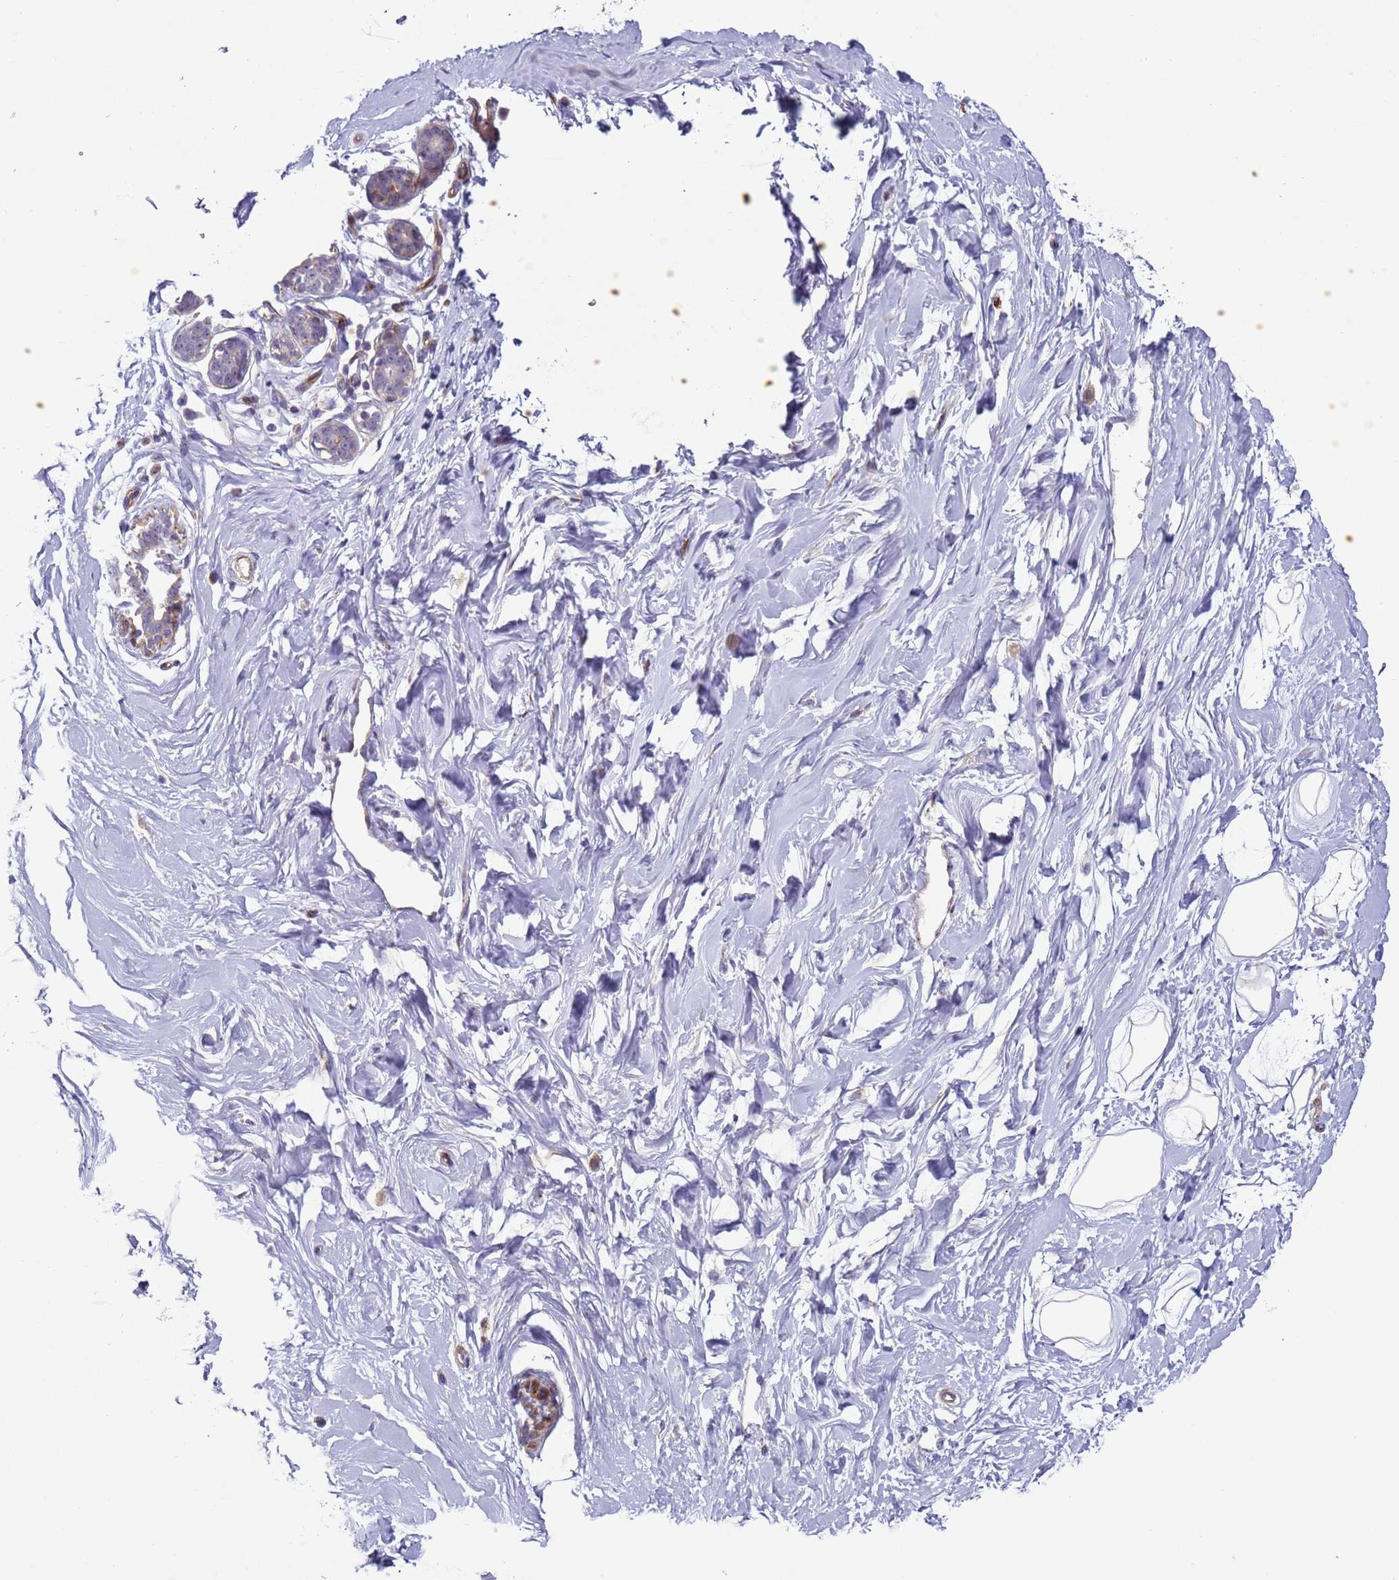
{"staining": {"intensity": "negative", "quantity": "none", "location": "none"}, "tissue": "breast", "cell_type": "Adipocytes", "image_type": "normal", "snomed": [{"axis": "morphology", "description": "Normal tissue, NOS"}, {"axis": "morphology", "description": "Adenoma, NOS"}, {"axis": "topography", "description": "Breast"}], "caption": "High power microscopy photomicrograph of an immunohistochemistry histopathology image of normal breast, revealing no significant staining in adipocytes.", "gene": "HEATR1", "patient": {"sex": "female", "age": 23}}